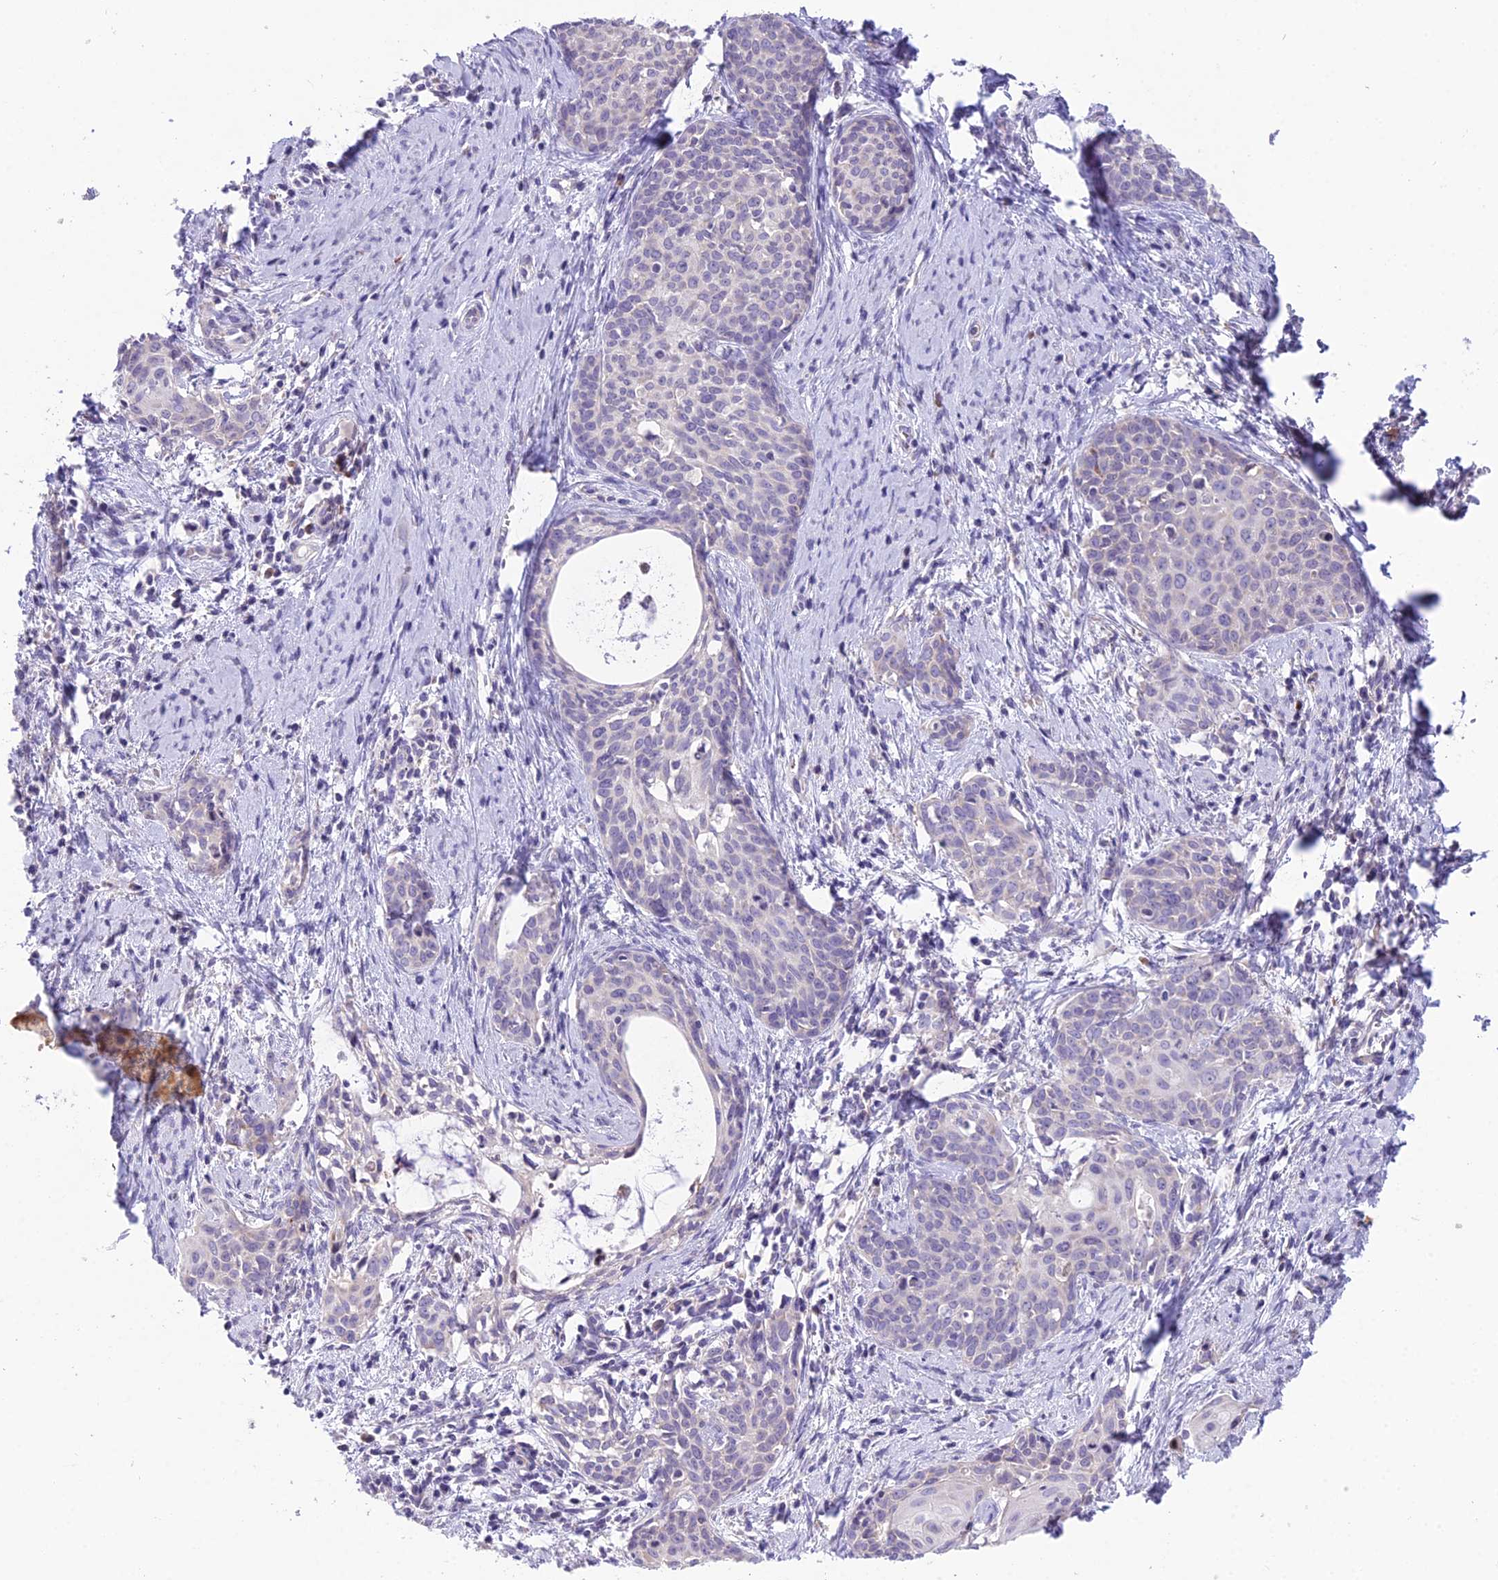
{"staining": {"intensity": "negative", "quantity": "none", "location": "none"}, "tissue": "cervical cancer", "cell_type": "Tumor cells", "image_type": "cancer", "snomed": [{"axis": "morphology", "description": "Squamous cell carcinoma, NOS"}, {"axis": "topography", "description": "Cervix"}], "caption": "An IHC micrograph of cervical cancer is shown. There is no staining in tumor cells of cervical cancer. (IHC, brightfield microscopy, high magnification).", "gene": "RPS26", "patient": {"sex": "female", "age": 52}}